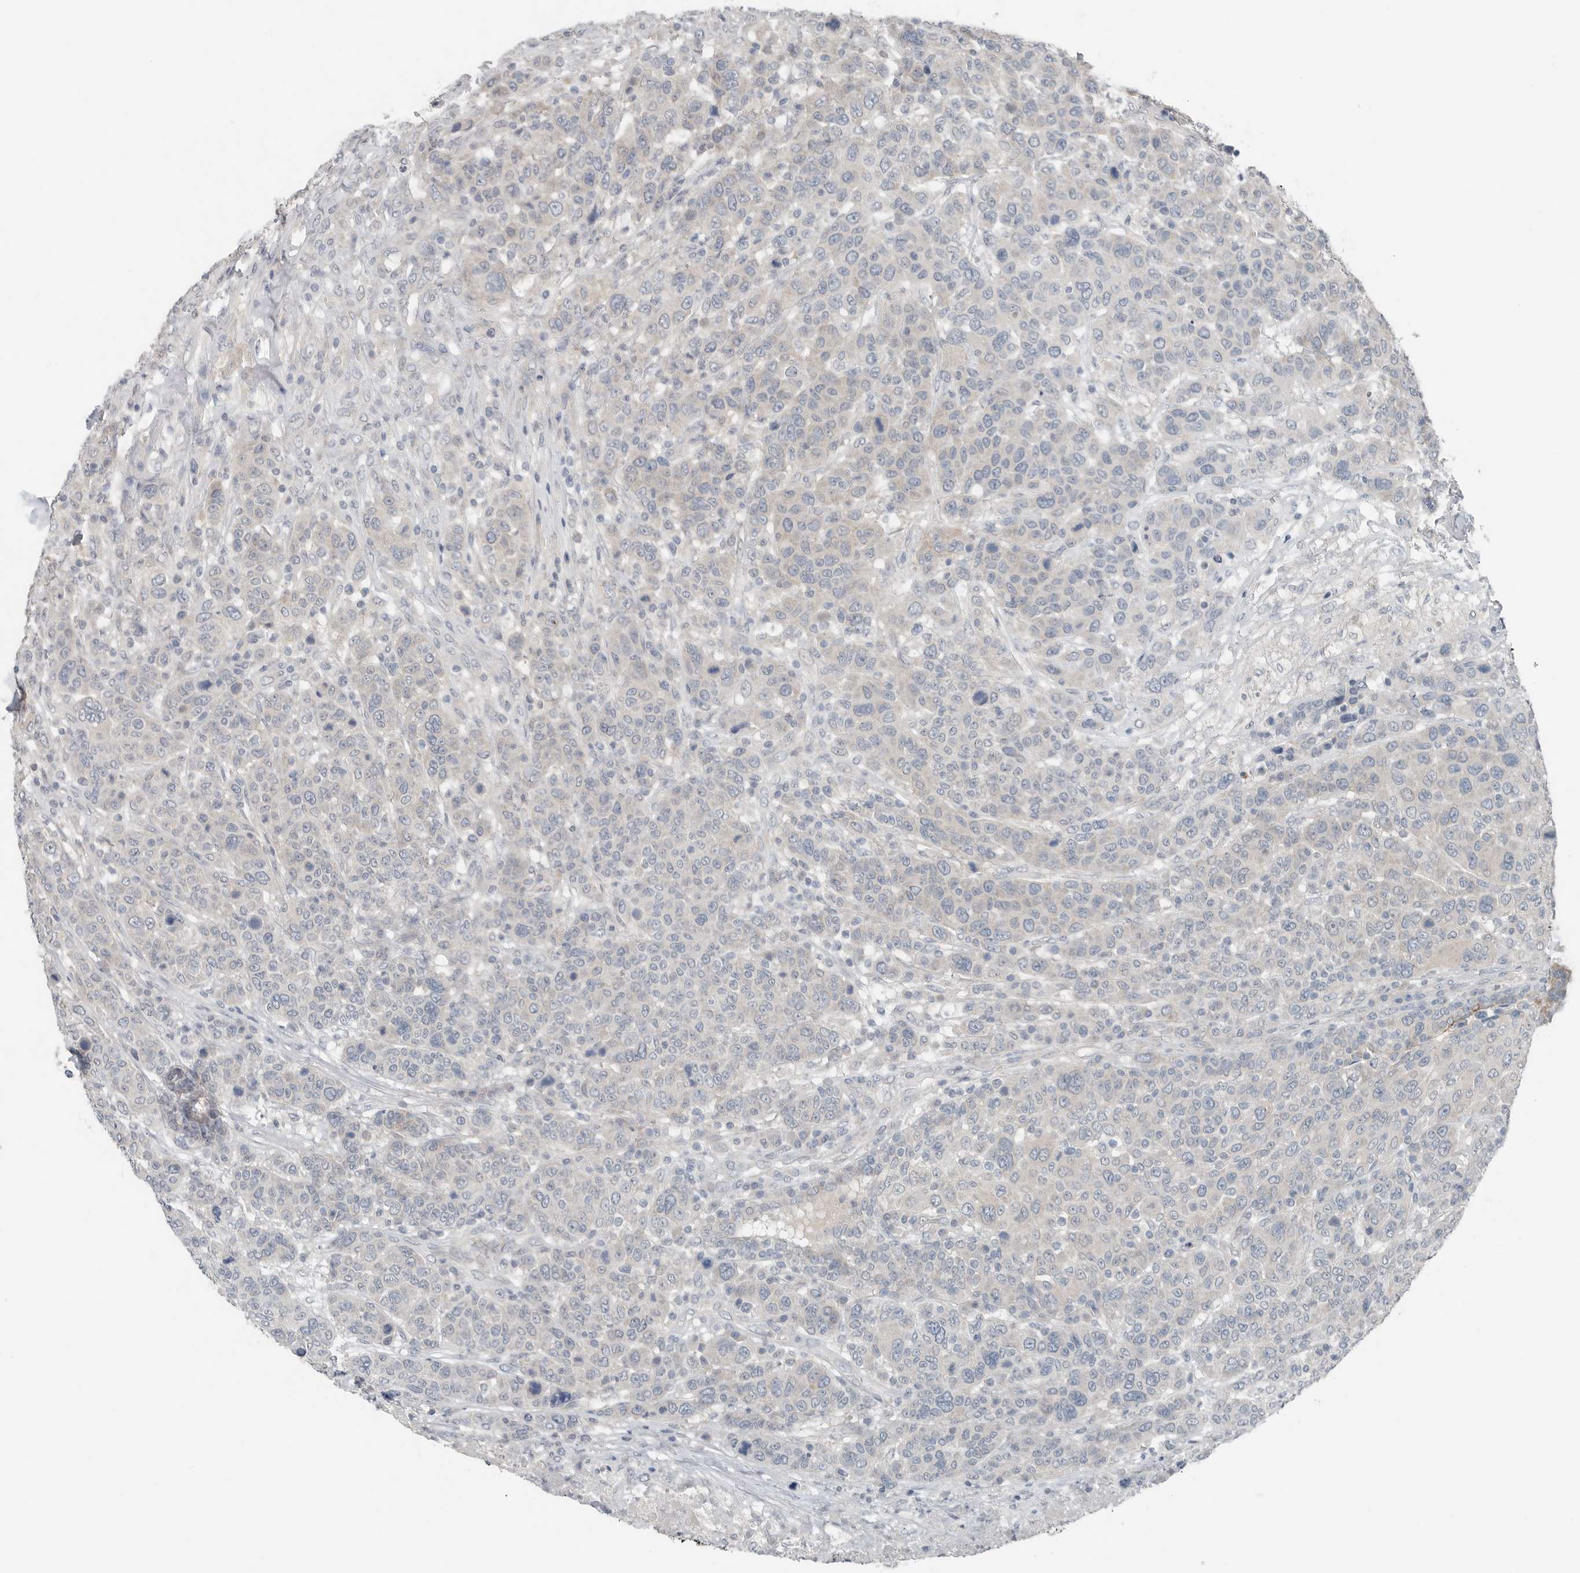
{"staining": {"intensity": "negative", "quantity": "none", "location": "none"}, "tissue": "breast cancer", "cell_type": "Tumor cells", "image_type": "cancer", "snomed": [{"axis": "morphology", "description": "Duct carcinoma"}, {"axis": "topography", "description": "Breast"}], "caption": "The immunohistochemistry micrograph has no significant staining in tumor cells of breast cancer tissue.", "gene": "FCRLB", "patient": {"sex": "female", "age": 37}}